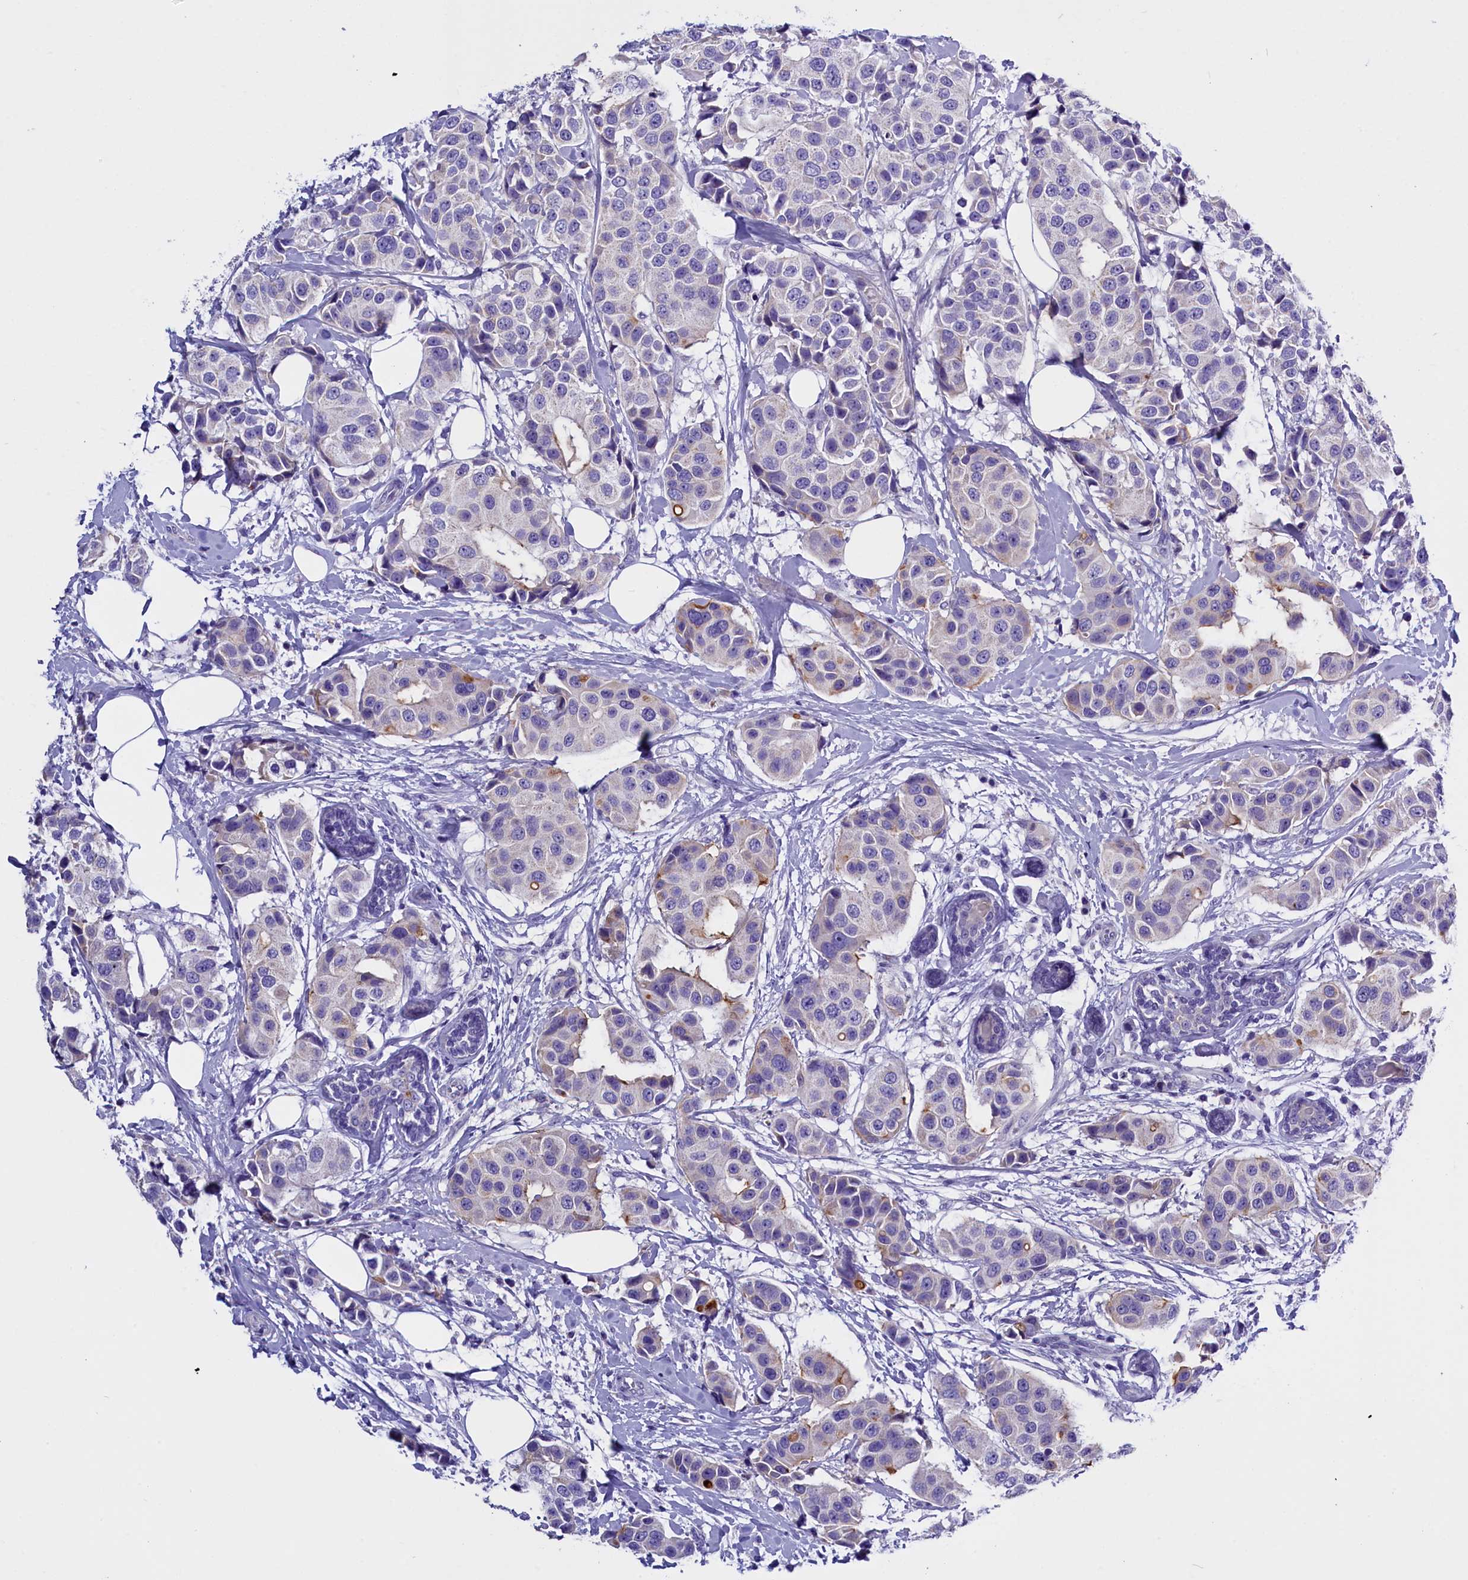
{"staining": {"intensity": "negative", "quantity": "none", "location": "none"}, "tissue": "breast cancer", "cell_type": "Tumor cells", "image_type": "cancer", "snomed": [{"axis": "morphology", "description": "Normal tissue, NOS"}, {"axis": "morphology", "description": "Duct carcinoma"}, {"axis": "topography", "description": "Breast"}], "caption": "Tumor cells are negative for brown protein staining in breast cancer (intraductal carcinoma). Nuclei are stained in blue.", "gene": "RTTN", "patient": {"sex": "female", "age": 39}}